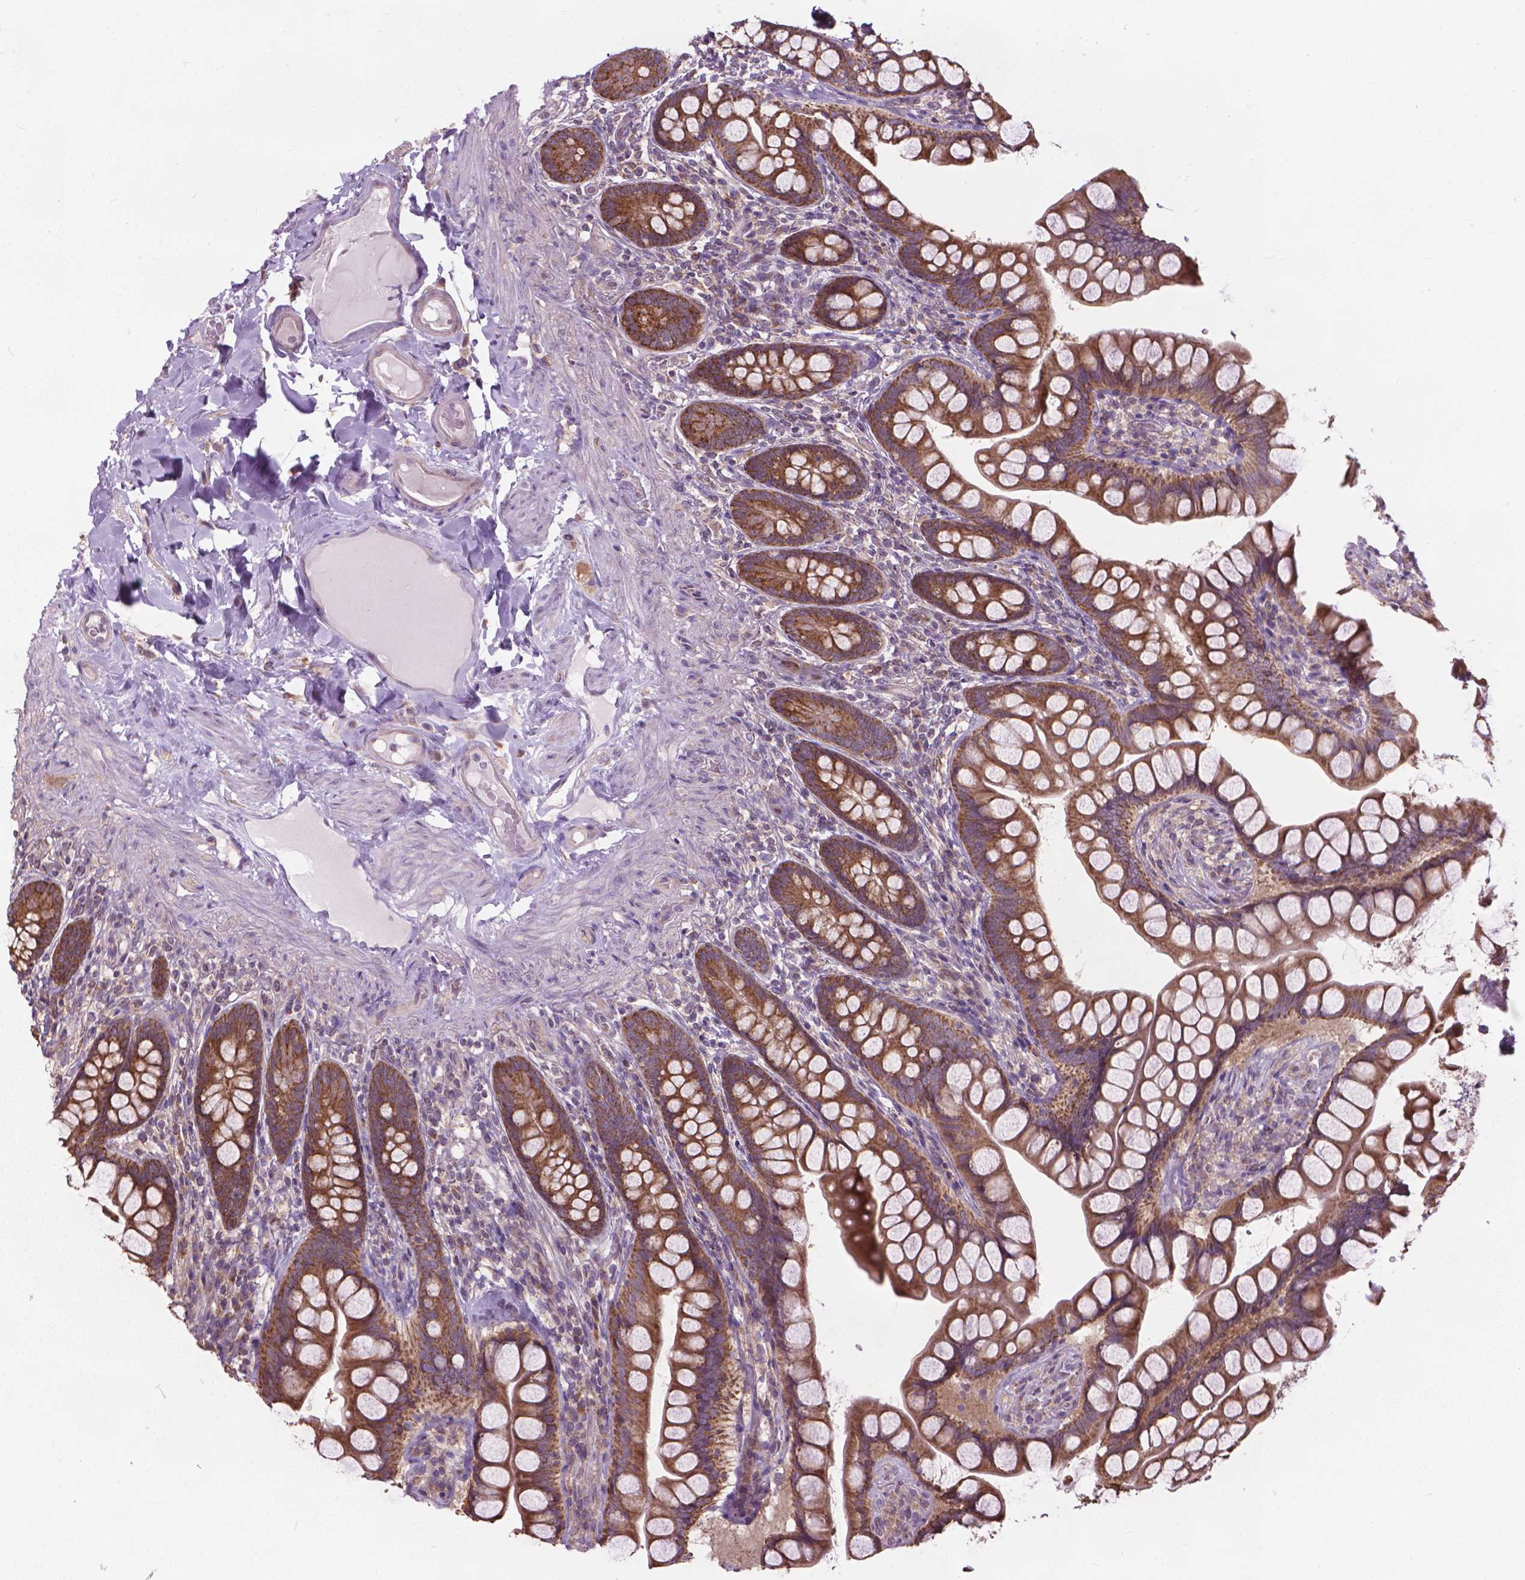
{"staining": {"intensity": "strong", "quantity": ">75%", "location": "cytoplasmic/membranous"}, "tissue": "small intestine", "cell_type": "Glandular cells", "image_type": "normal", "snomed": [{"axis": "morphology", "description": "Normal tissue, NOS"}, {"axis": "topography", "description": "Small intestine"}], "caption": "This micrograph demonstrates normal small intestine stained with immunohistochemistry (IHC) to label a protein in brown. The cytoplasmic/membranous of glandular cells show strong positivity for the protein. Nuclei are counter-stained blue.", "gene": "NUDT1", "patient": {"sex": "male", "age": 70}}